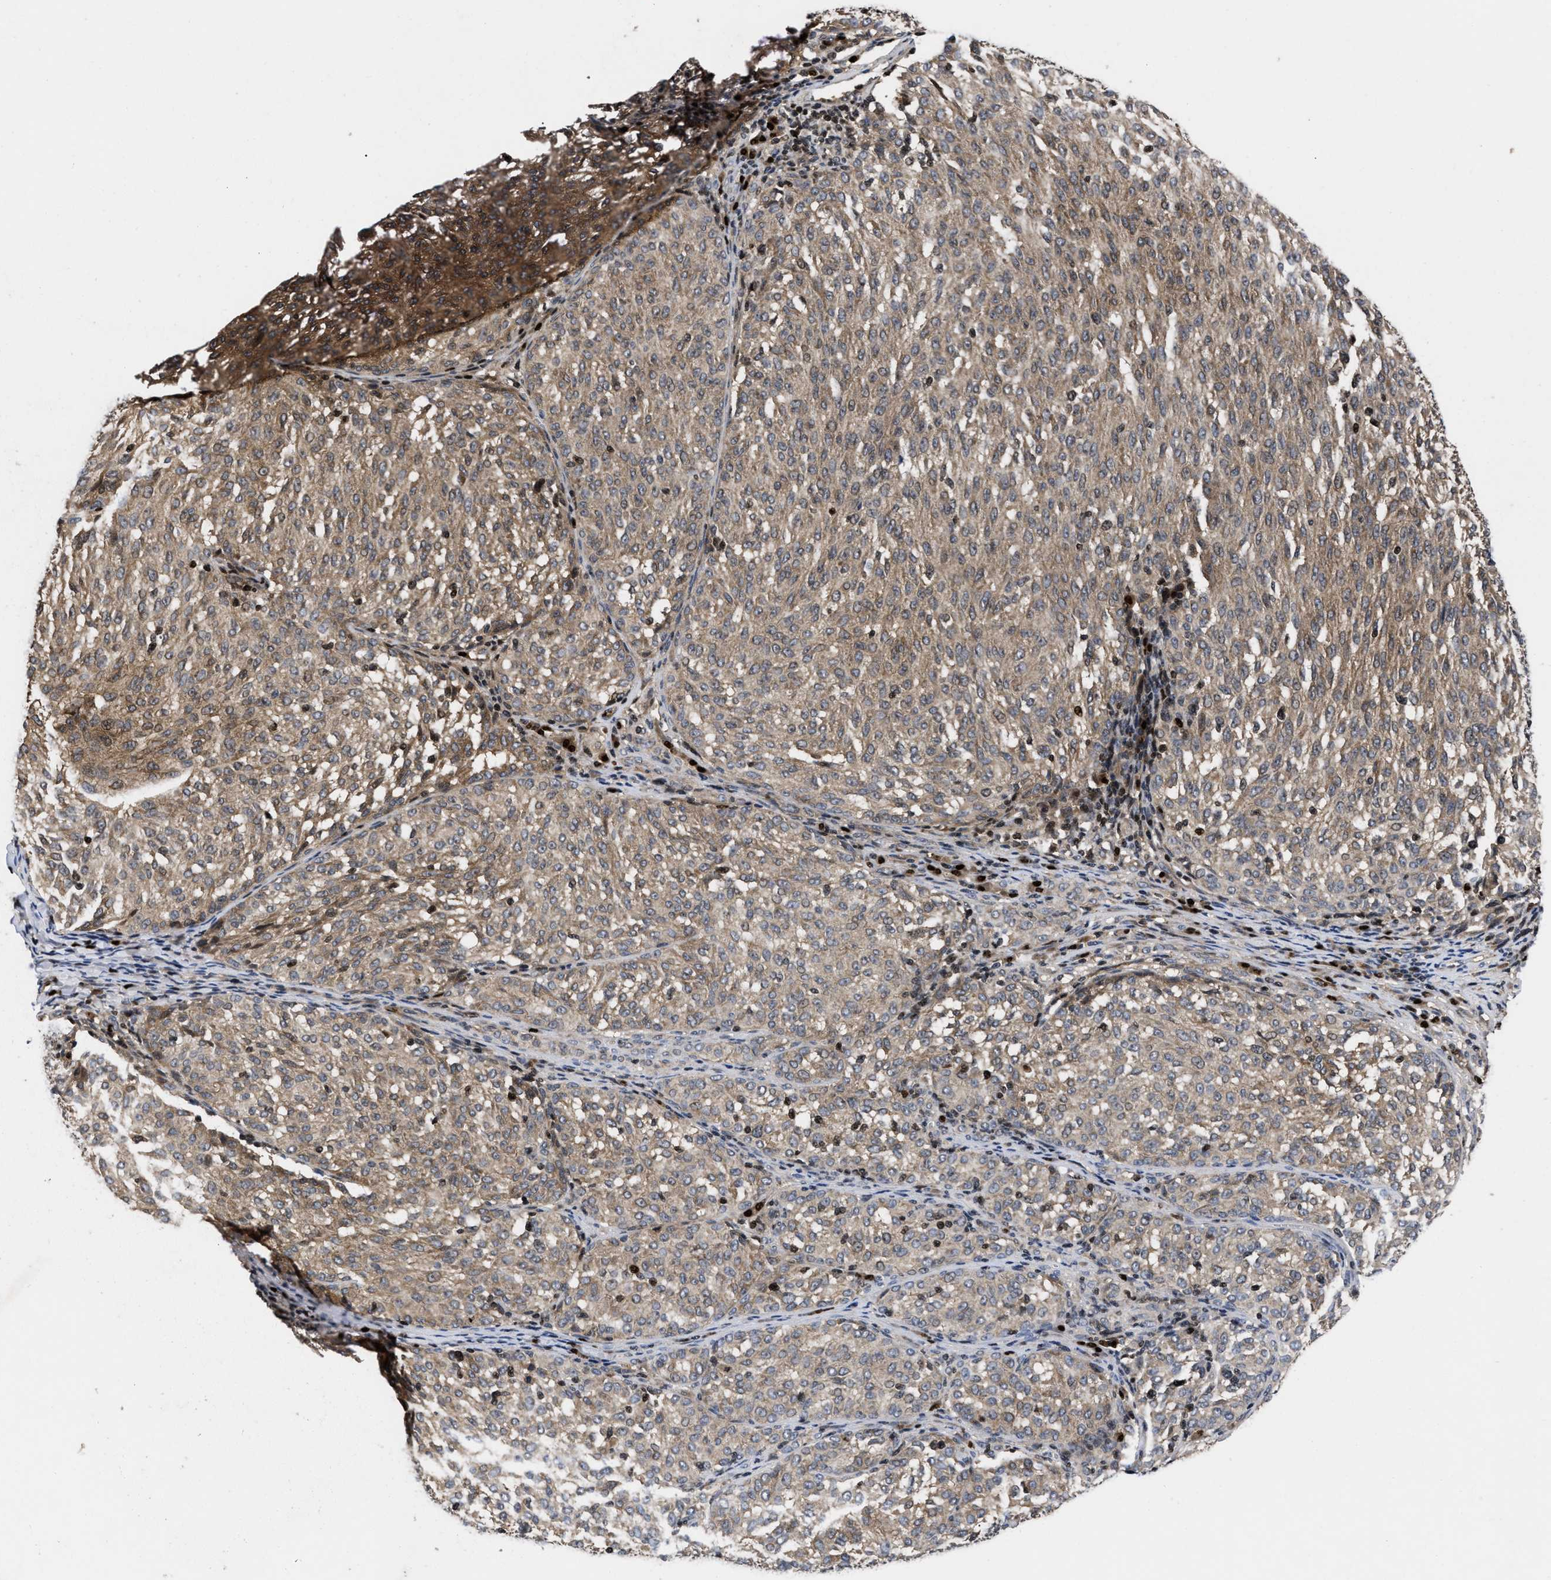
{"staining": {"intensity": "weak", "quantity": ">75%", "location": "cytoplasmic/membranous"}, "tissue": "melanoma", "cell_type": "Tumor cells", "image_type": "cancer", "snomed": [{"axis": "morphology", "description": "Malignant melanoma, NOS"}, {"axis": "topography", "description": "Skin"}], "caption": "Human malignant melanoma stained with a brown dye reveals weak cytoplasmic/membranous positive staining in approximately >75% of tumor cells.", "gene": "FAM200A", "patient": {"sex": "female", "age": 72}}